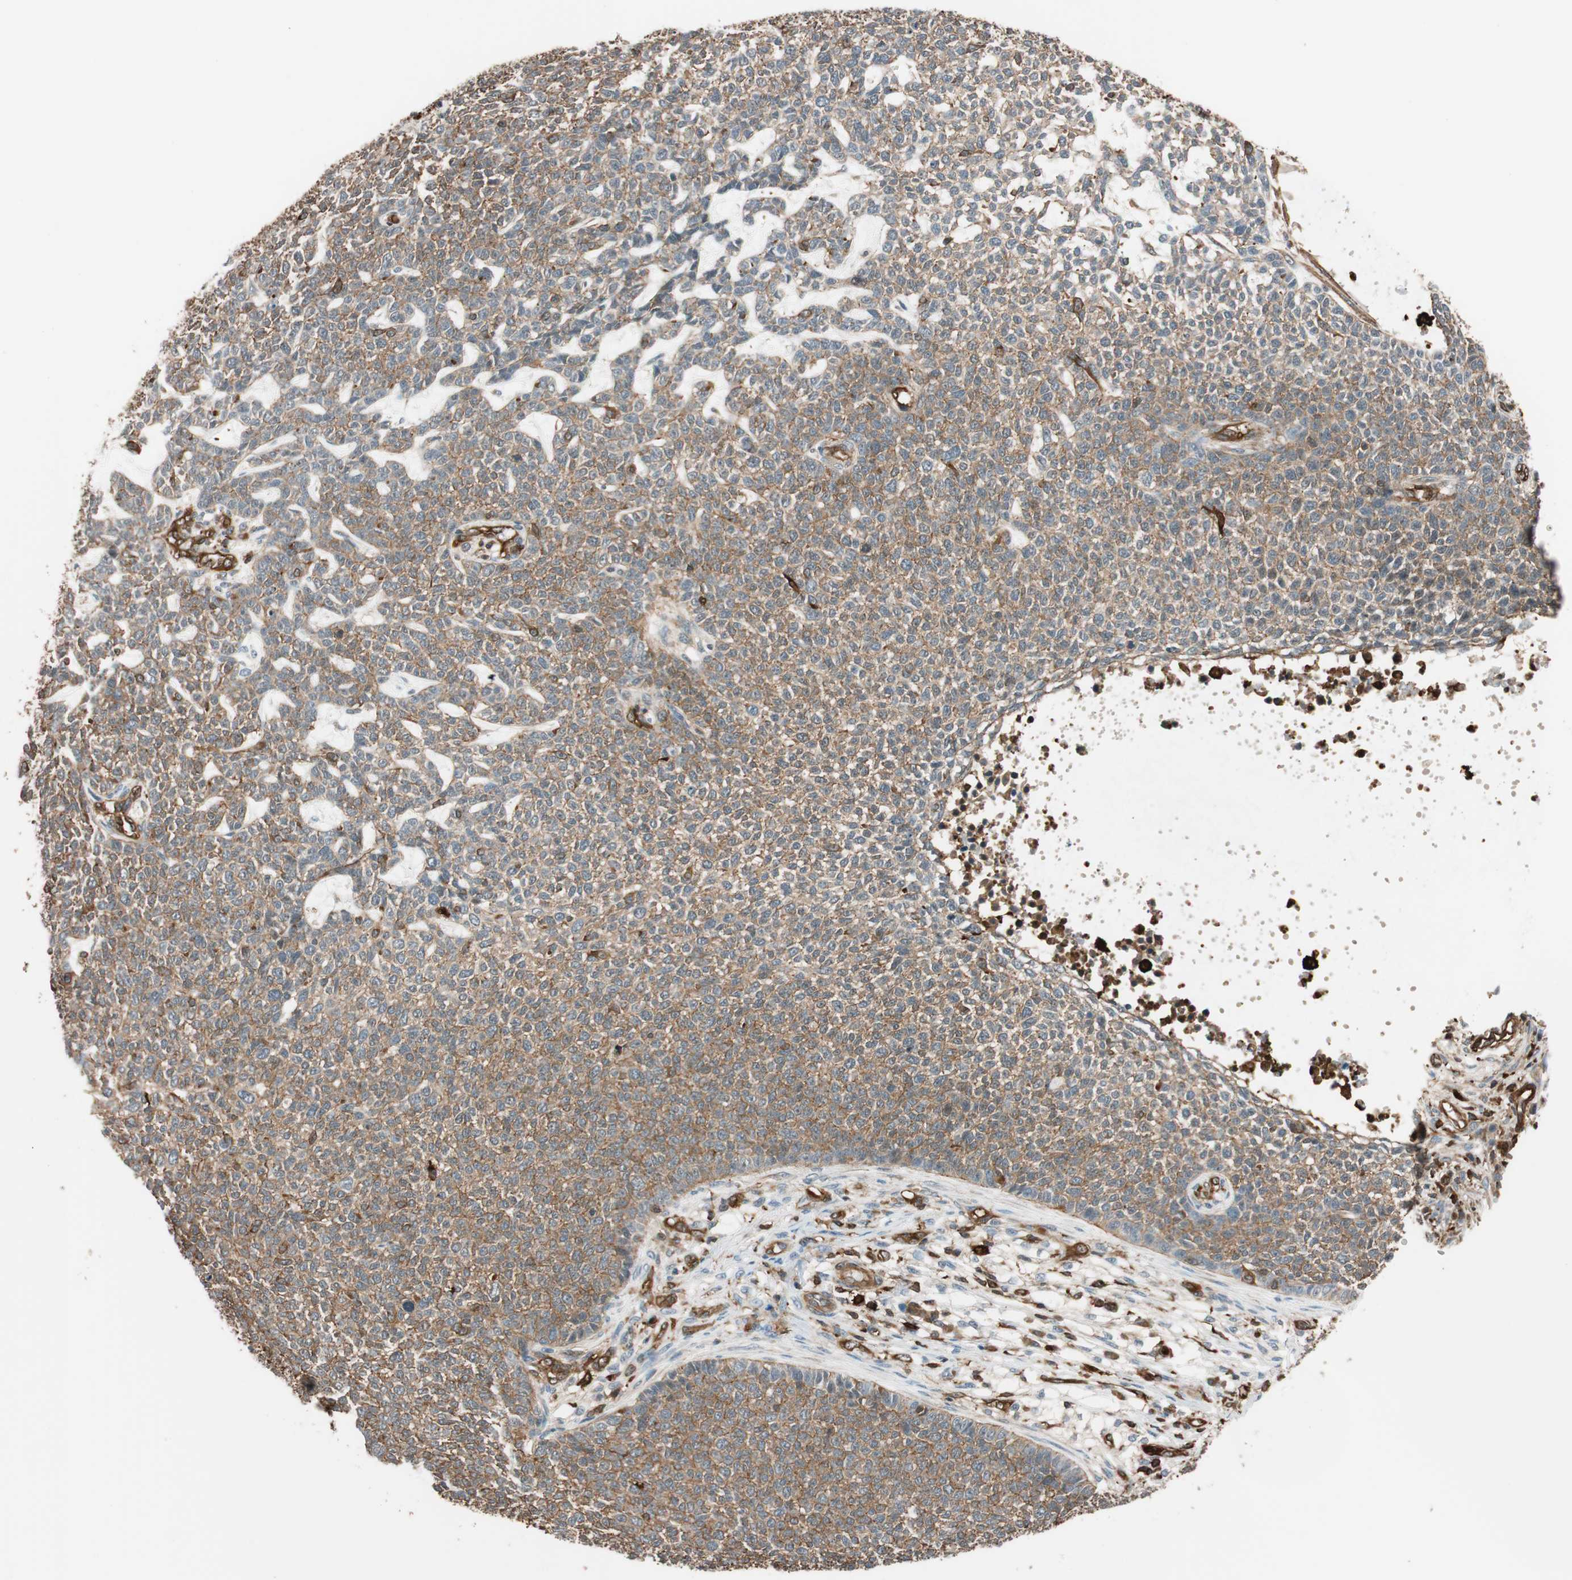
{"staining": {"intensity": "strong", "quantity": ">75%", "location": "cytoplasmic/membranous"}, "tissue": "skin cancer", "cell_type": "Tumor cells", "image_type": "cancer", "snomed": [{"axis": "morphology", "description": "Basal cell carcinoma"}, {"axis": "topography", "description": "Skin"}], "caption": "Immunohistochemistry of skin cancer exhibits high levels of strong cytoplasmic/membranous positivity in about >75% of tumor cells. The staining was performed using DAB (3,3'-diaminobenzidine), with brown indicating positive protein expression. Nuclei are stained blue with hematoxylin.", "gene": "VASP", "patient": {"sex": "female", "age": 84}}